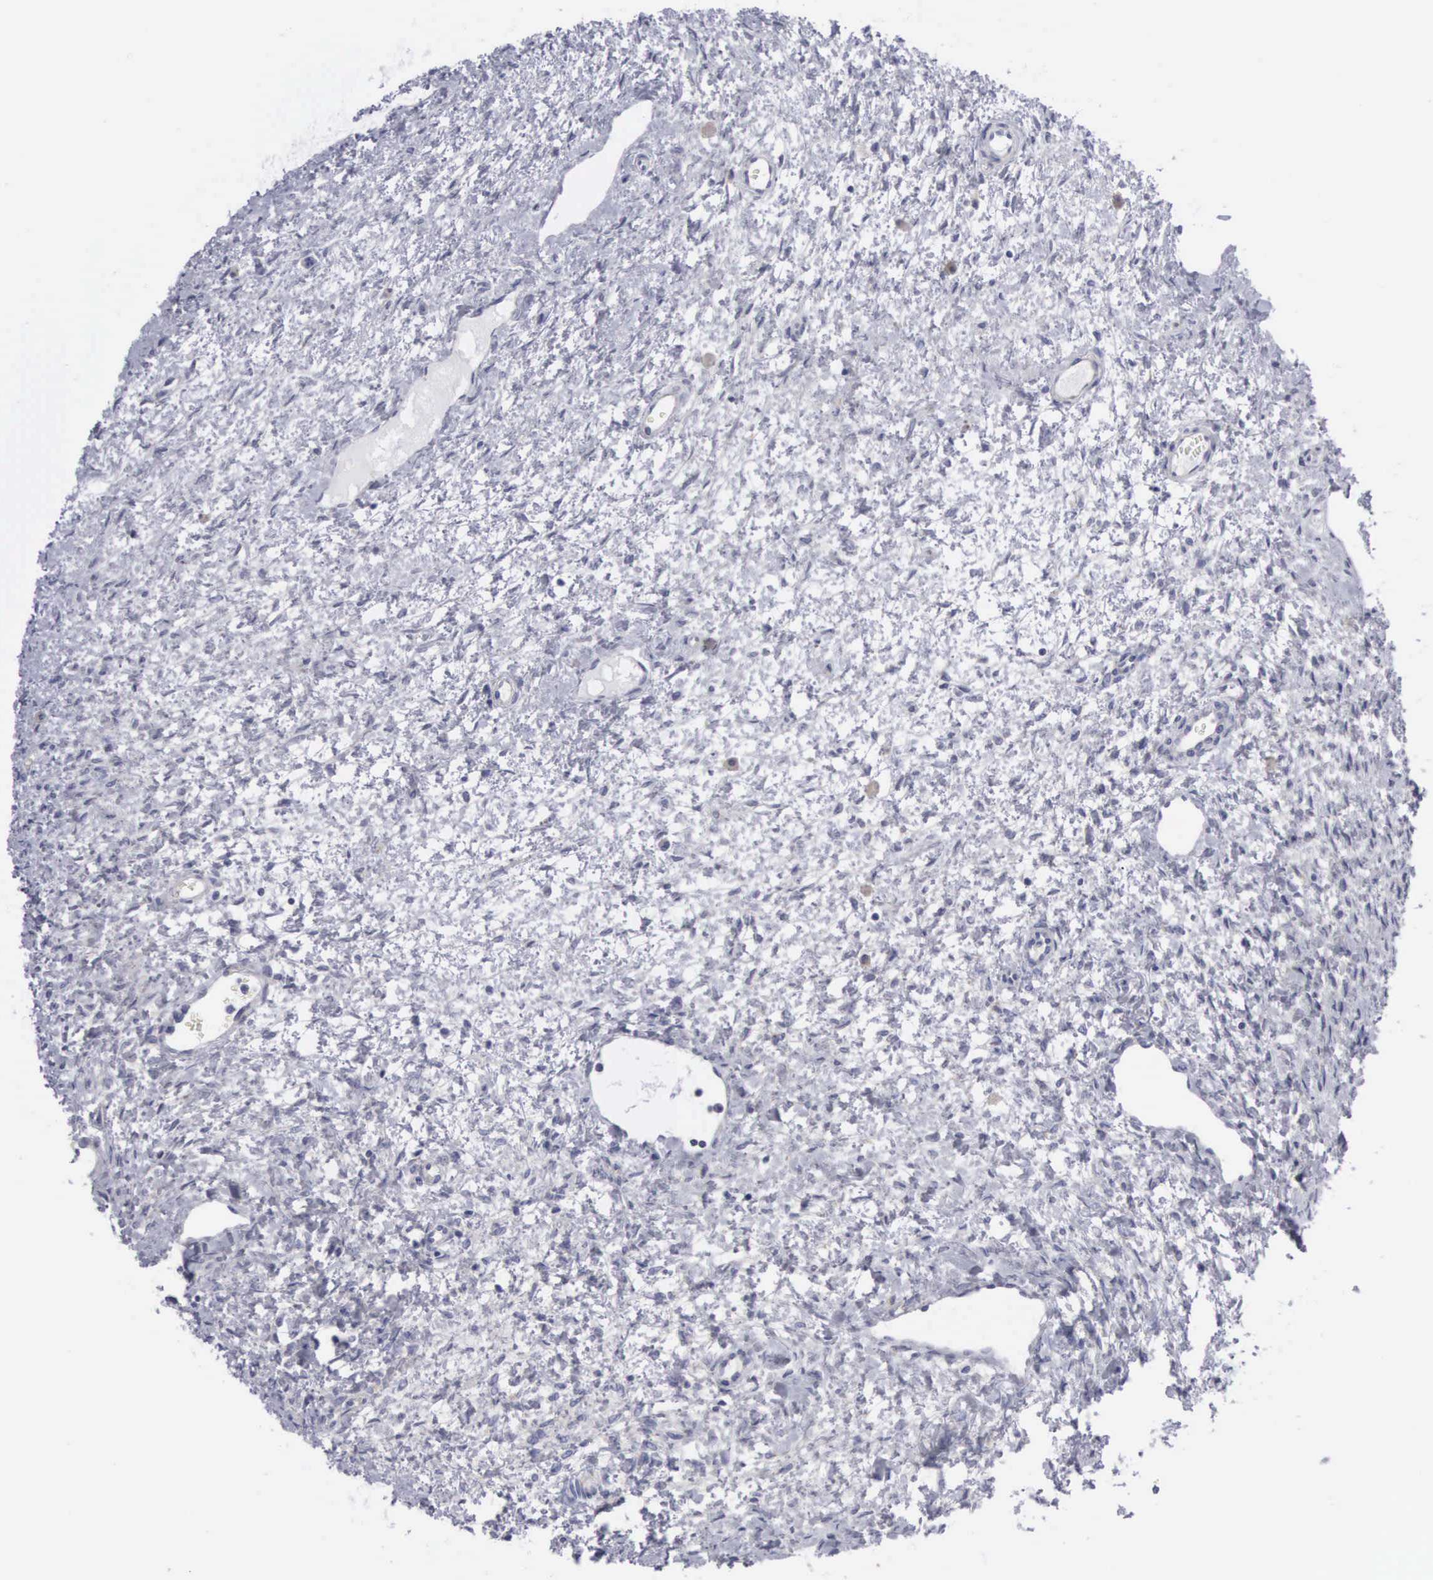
{"staining": {"intensity": "negative", "quantity": "none", "location": "none"}, "tissue": "ovary", "cell_type": "Ovarian stroma cells", "image_type": "normal", "snomed": [{"axis": "morphology", "description": "Normal tissue, NOS"}, {"axis": "topography", "description": "Ovary"}], "caption": "High power microscopy photomicrograph of an immunohistochemistry (IHC) micrograph of benign ovary, revealing no significant expression in ovarian stroma cells.", "gene": "APOOL", "patient": {"sex": "female", "age": 32}}